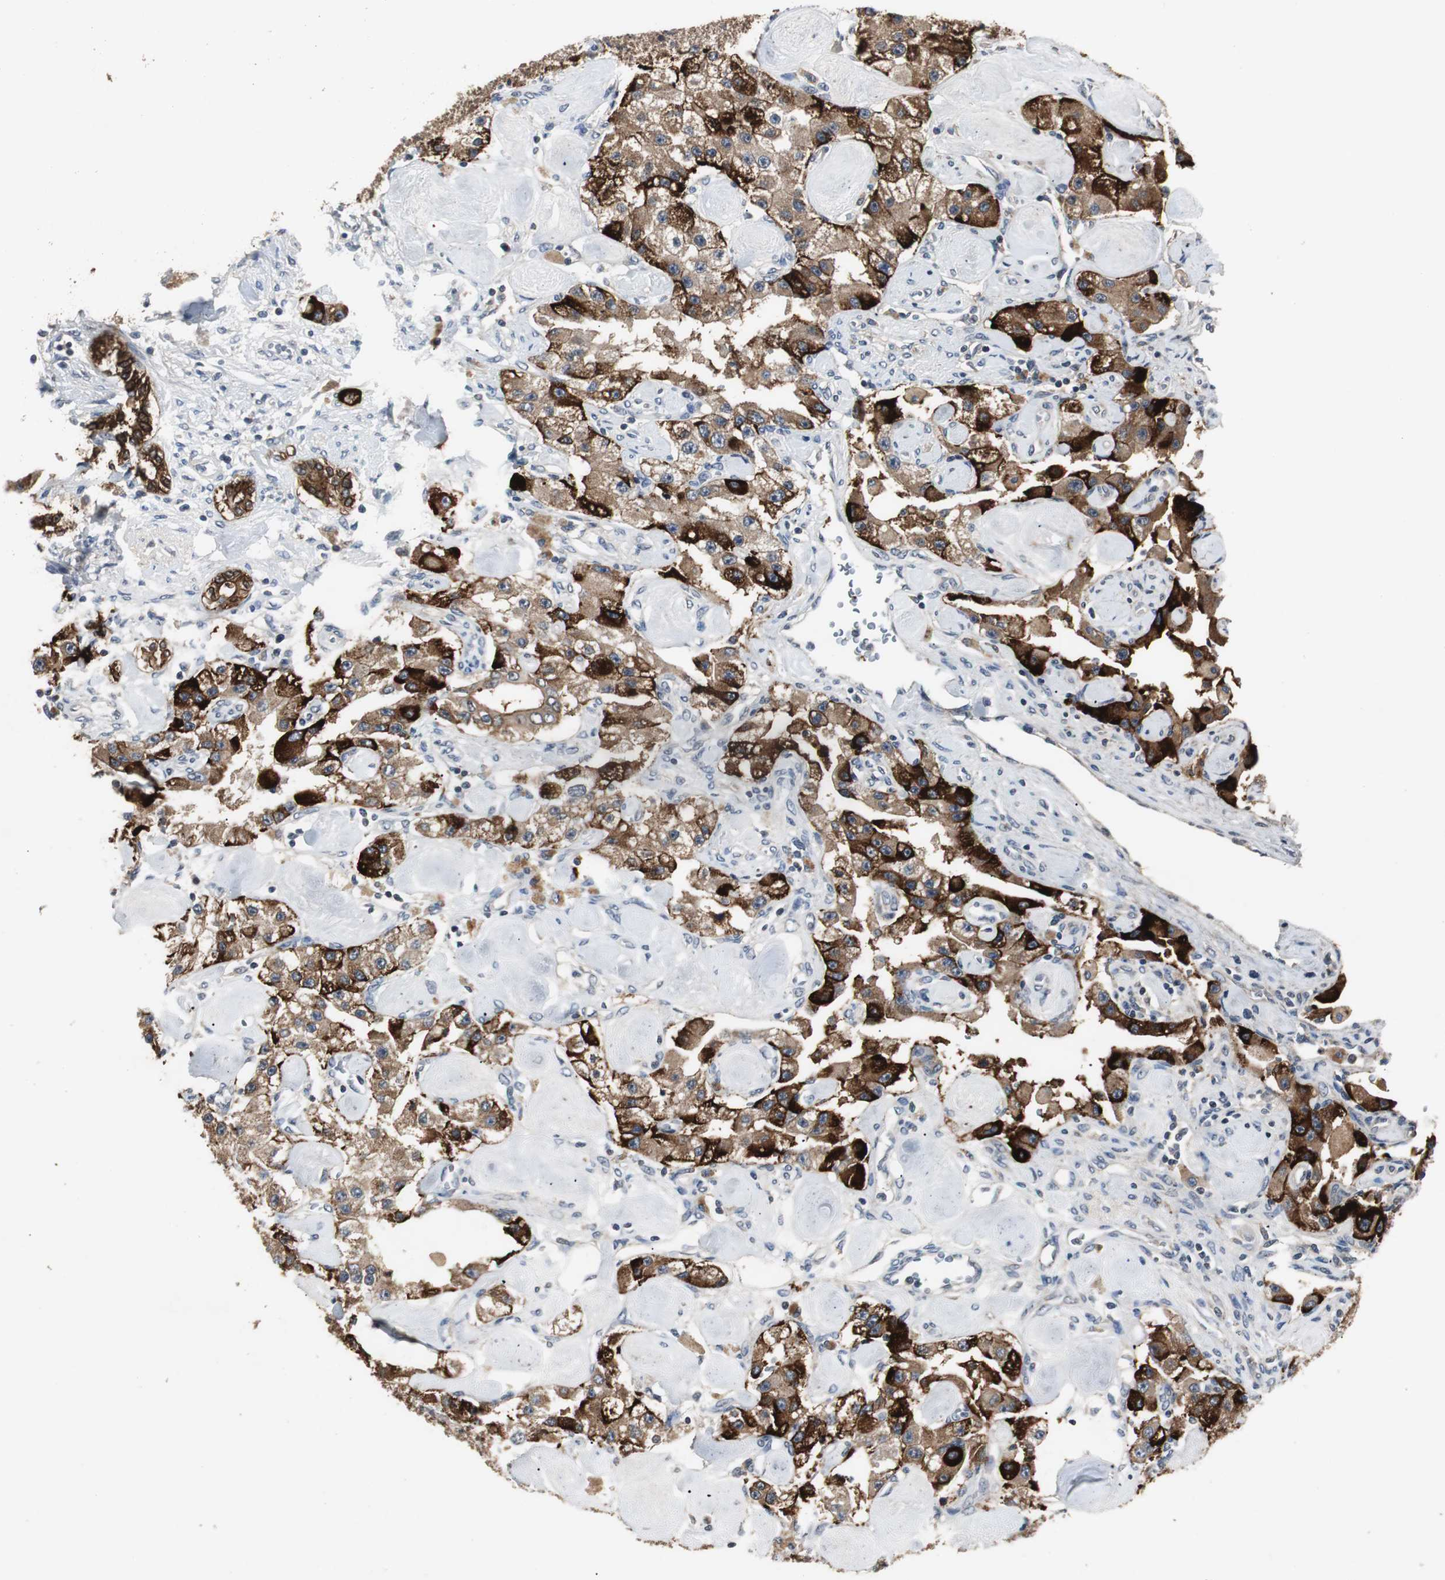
{"staining": {"intensity": "strong", "quantity": ">75%", "location": "cytoplasmic/membranous"}, "tissue": "carcinoid", "cell_type": "Tumor cells", "image_type": "cancer", "snomed": [{"axis": "morphology", "description": "Carcinoid, malignant, NOS"}, {"axis": "topography", "description": "Pancreas"}], "caption": "IHC histopathology image of carcinoid stained for a protein (brown), which demonstrates high levels of strong cytoplasmic/membranous expression in about >75% of tumor cells.", "gene": "PTPRN2", "patient": {"sex": "male", "age": 41}}